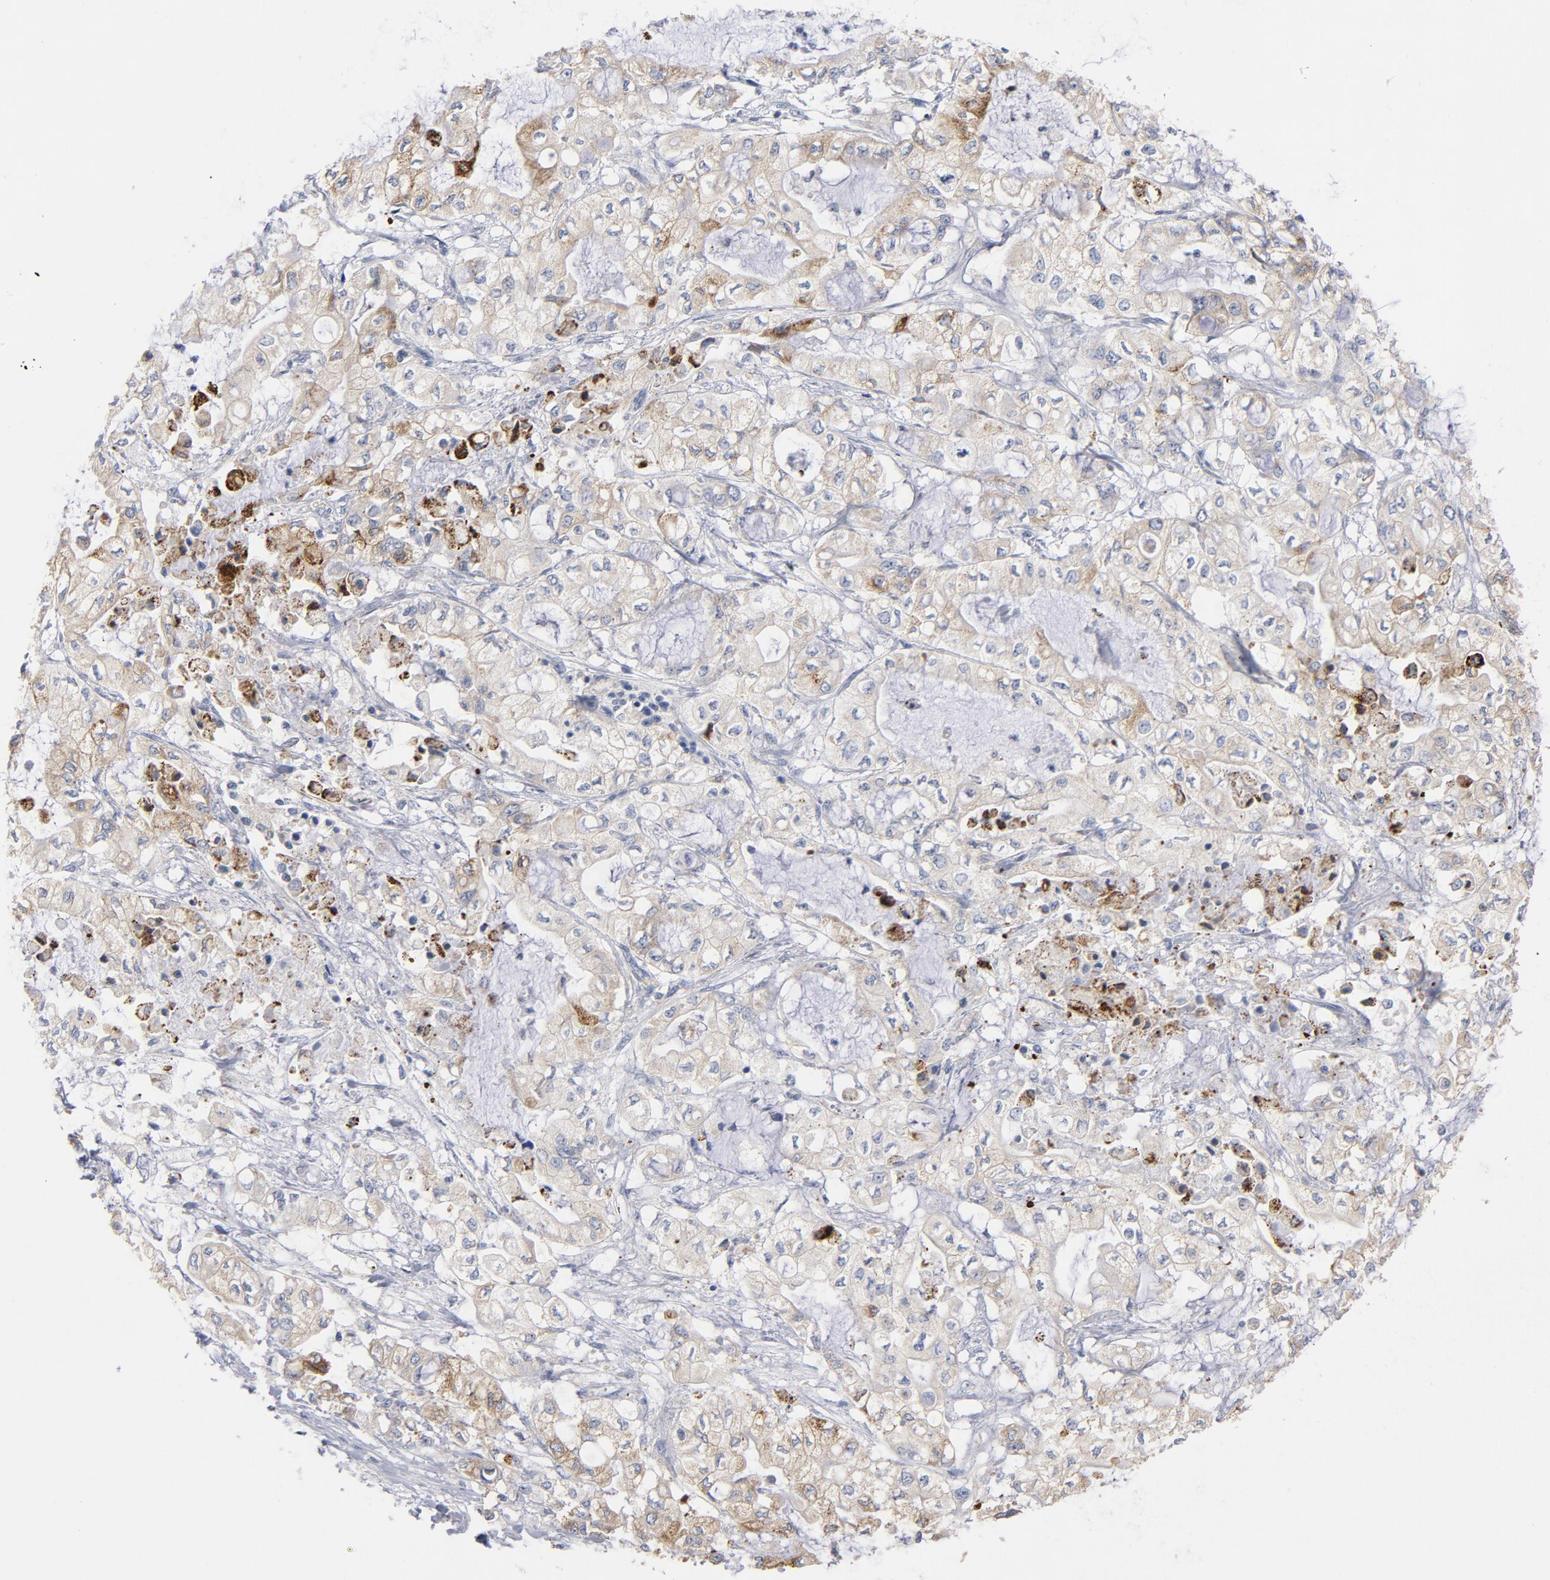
{"staining": {"intensity": "moderate", "quantity": "<25%", "location": "cytoplasmic/membranous"}, "tissue": "pancreatic cancer", "cell_type": "Tumor cells", "image_type": "cancer", "snomed": [{"axis": "morphology", "description": "Adenocarcinoma, NOS"}, {"axis": "topography", "description": "Pancreas"}], "caption": "IHC staining of adenocarcinoma (pancreatic), which exhibits low levels of moderate cytoplasmic/membranous staining in approximately <25% of tumor cells indicating moderate cytoplasmic/membranous protein staining. The staining was performed using DAB (brown) for protein detection and nuclei were counterstained in hematoxylin (blue).", "gene": "CD86", "patient": {"sex": "male", "age": 79}}